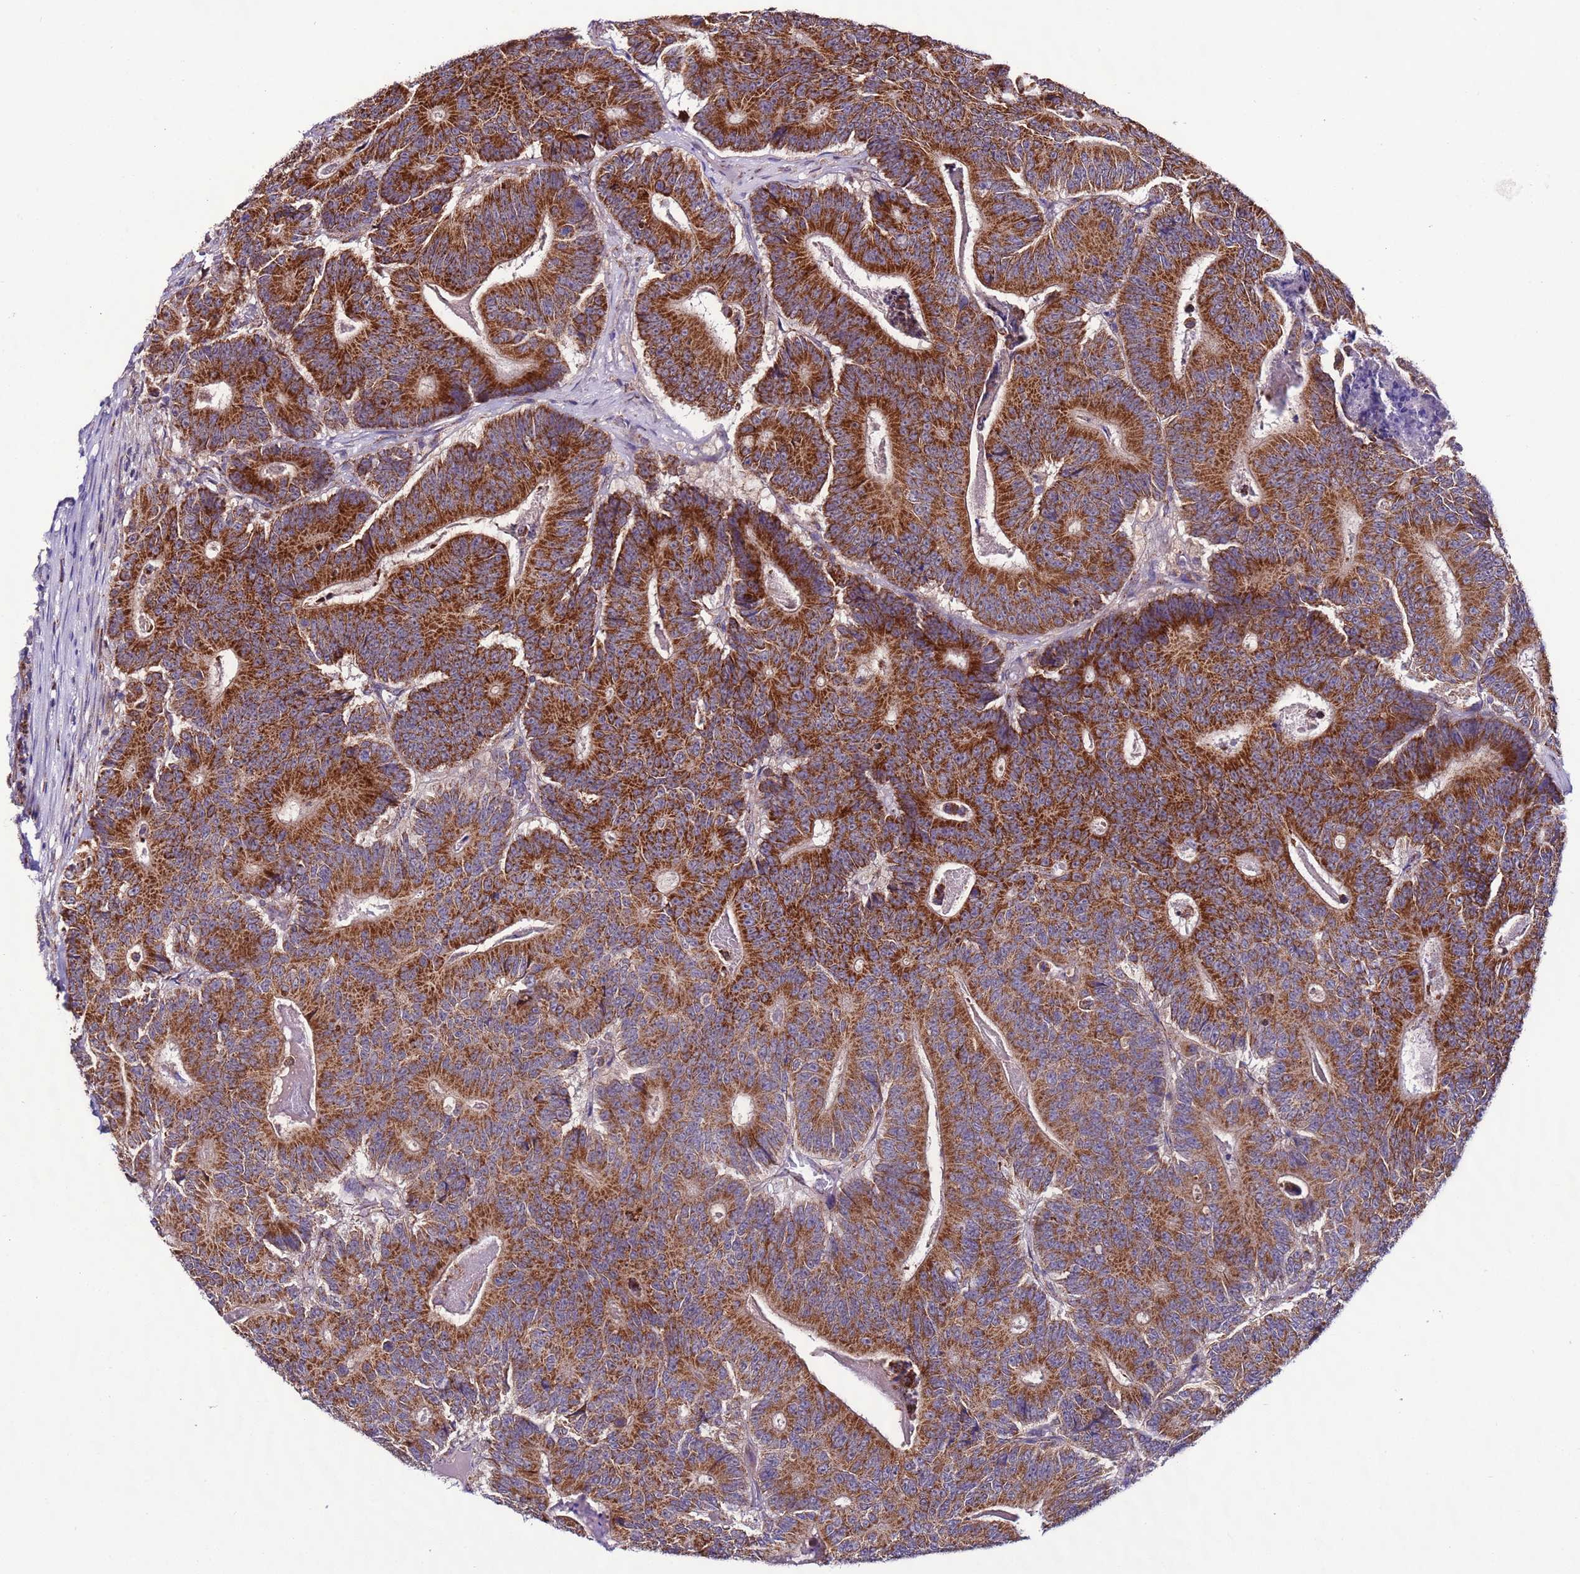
{"staining": {"intensity": "strong", "quantity": ">75%", "location": "cytoplasmic/membranous"}, "tissue": "colorectal cancer", "cell_type": "Tumor cells", "image_type": "cancer", "snomed": [{"axis": "morphology", "description": "Adenocarcinoma, NOS"}, {"axis": "topography", "description": "Colon"}], "caption": "Immunohistochemistry (IHC) photomicrograph of neoplastic tissue: colorectal cancer (adenocarcinoma) stained using IHC shows high levels of strong protein expression localized specifically in the cytoplasmic/membranous of tumor cells, appearing as a cytoplasmic/membranous brown color.", "gene": "UEVLD", "patient": {"sex": "male", "age": 83}}